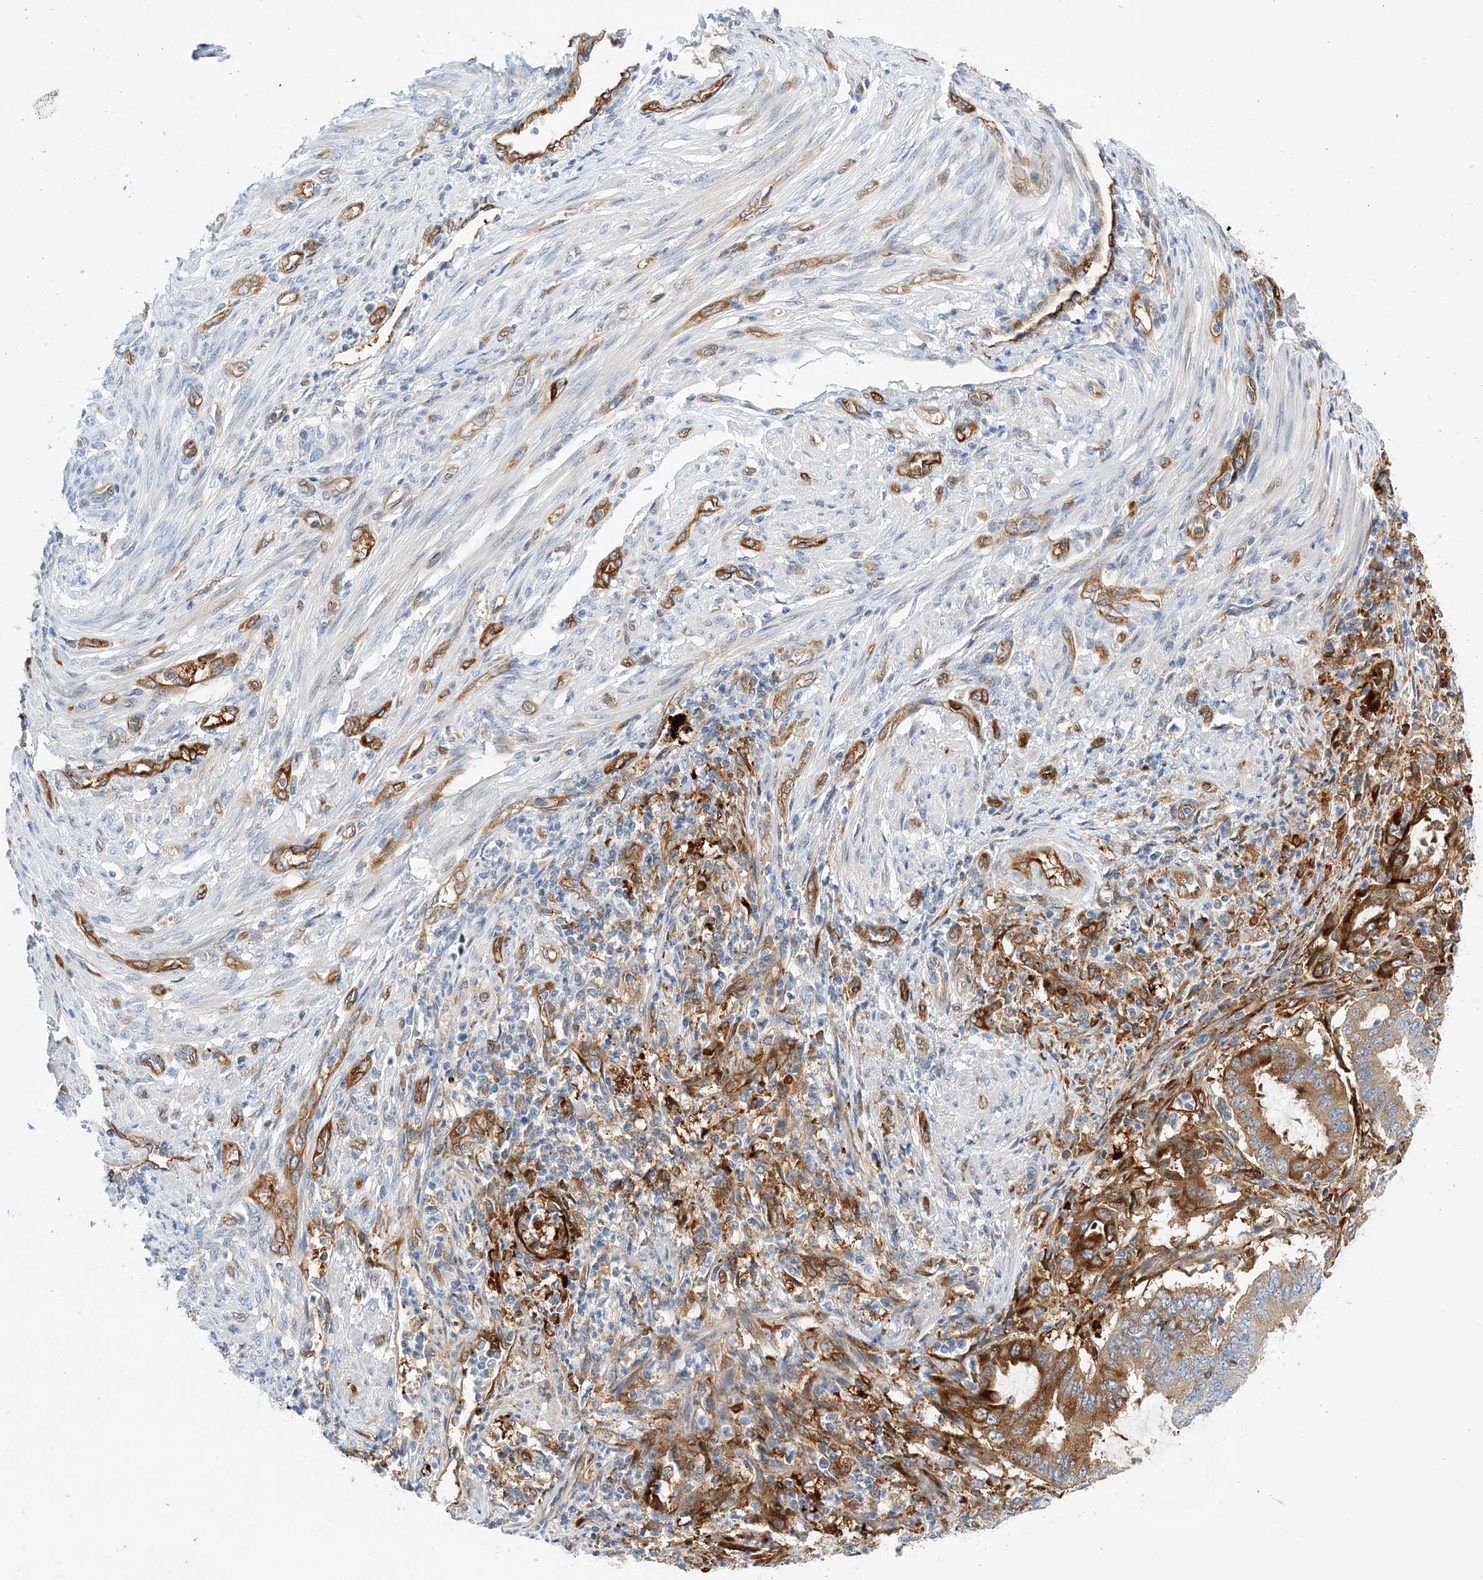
{"staining": {"intensity": "moderate", "quantity": ">75%", "location": "cytoplasmic/membranous"}, "tissue": "endometrial cancer", "cell_type": "Tumor cells", "image_type": "cancer", "snomed": [{"axis": "morphology", "description": "Adenocarcinoma, NOS"}, {"axis": "topography", "description": "Endometrium"}], "caption": "Human adenocarcinoma (endometrial) stained for a protein (brown) demonstrates moderate cytoplasmic/membranous positive positivity in about >75% of tumor cells.", "gene": "PCDHA2", "patient": {"sex": "female", "age": 51}}